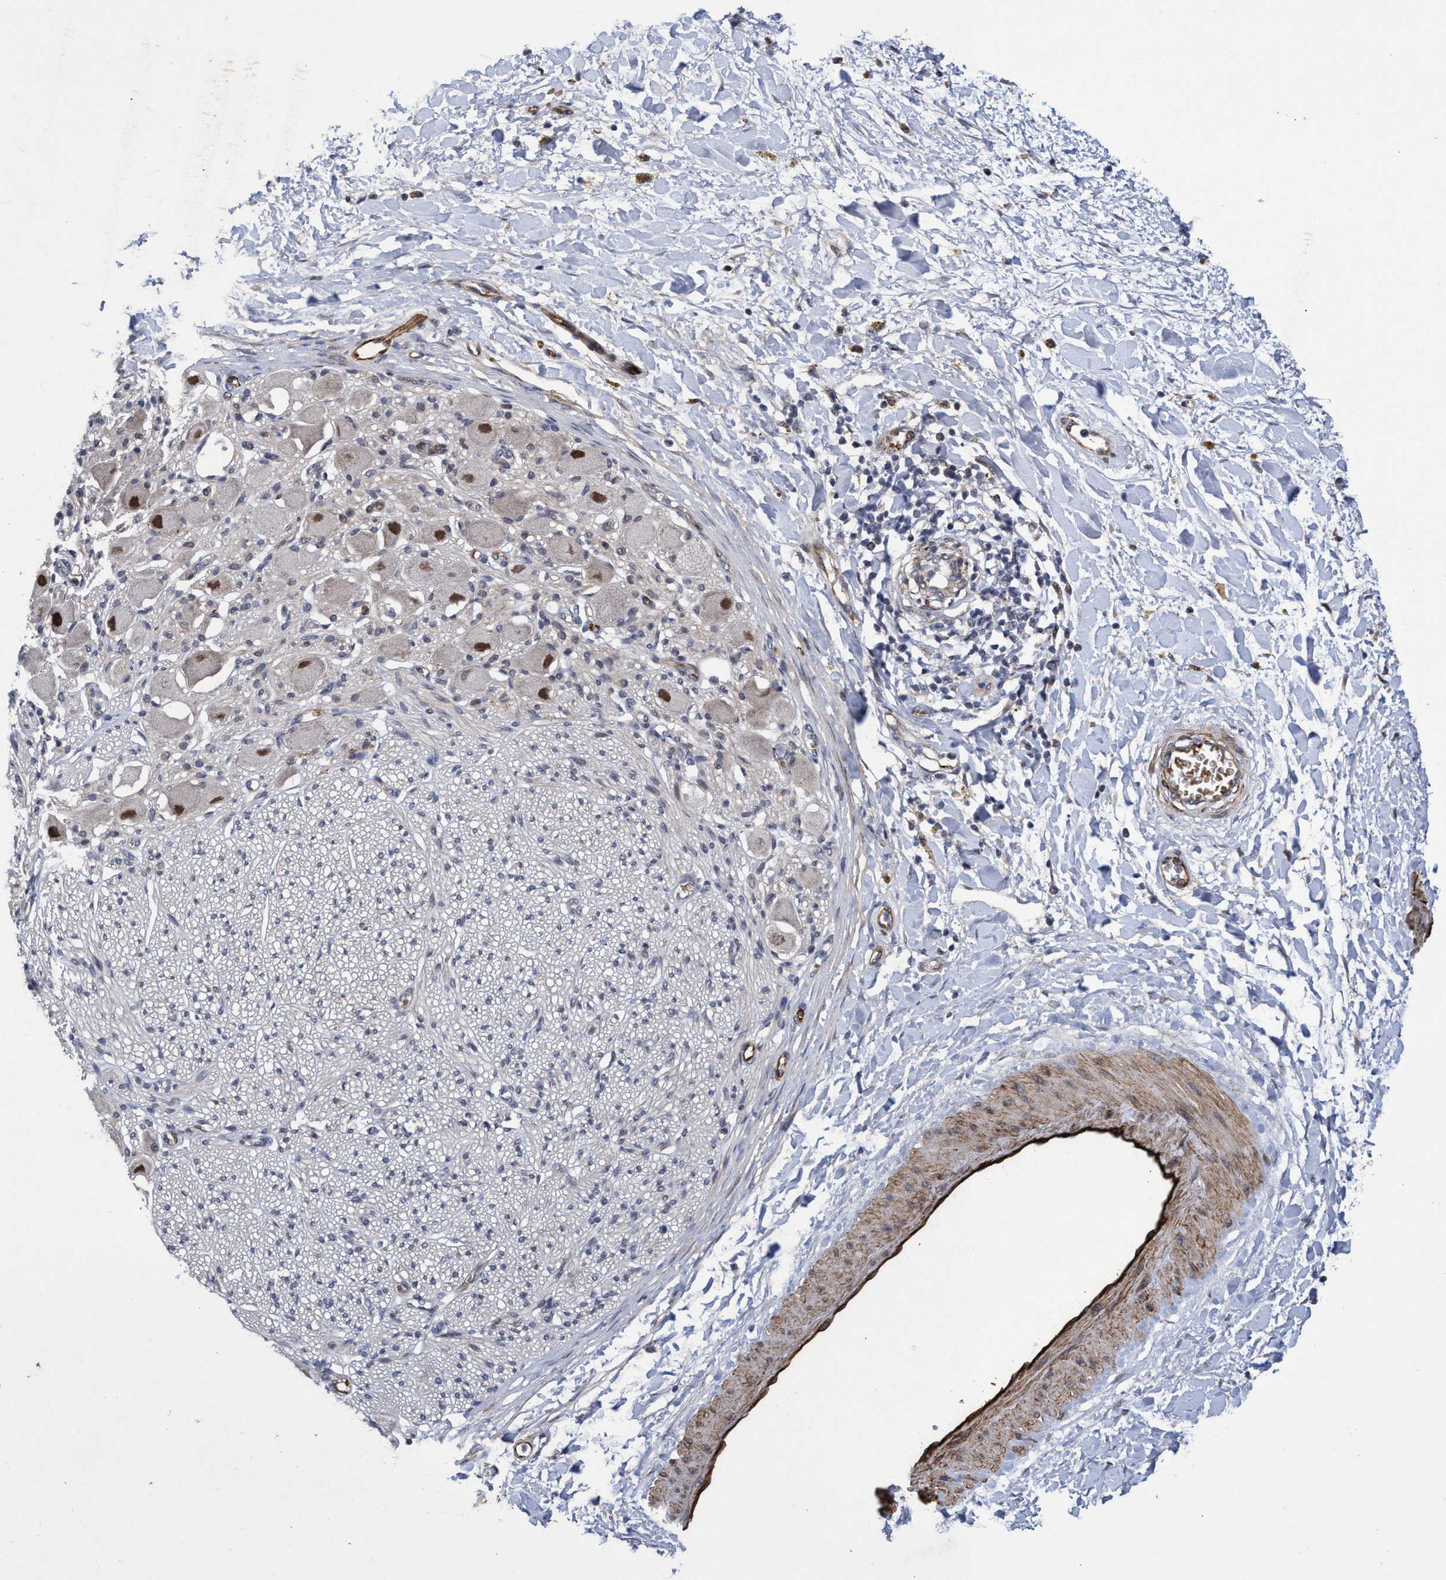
{"staining": {"intensity": "moderate", "quantity": "<25%", "location": "nuclear"}, "tissue": "adipose tissue", "cell_type": "Adipocytes", "image_type": "normal", "snomed": [{"axis": "morphology", "description": "Normal tissue, NOS"}, {"axis": "topography", "description": "Kidney"}, {"axis": "topography", "description": "Peripheral nerve tissue"}], "caption": "This is a photomicrograph of IHC staining of unremarkable adipose tissue, which shows moderate staining in the nuclear of adipocytes.", "gene": "ZNF750", "patient": {"sex": "male", "age": 7}}